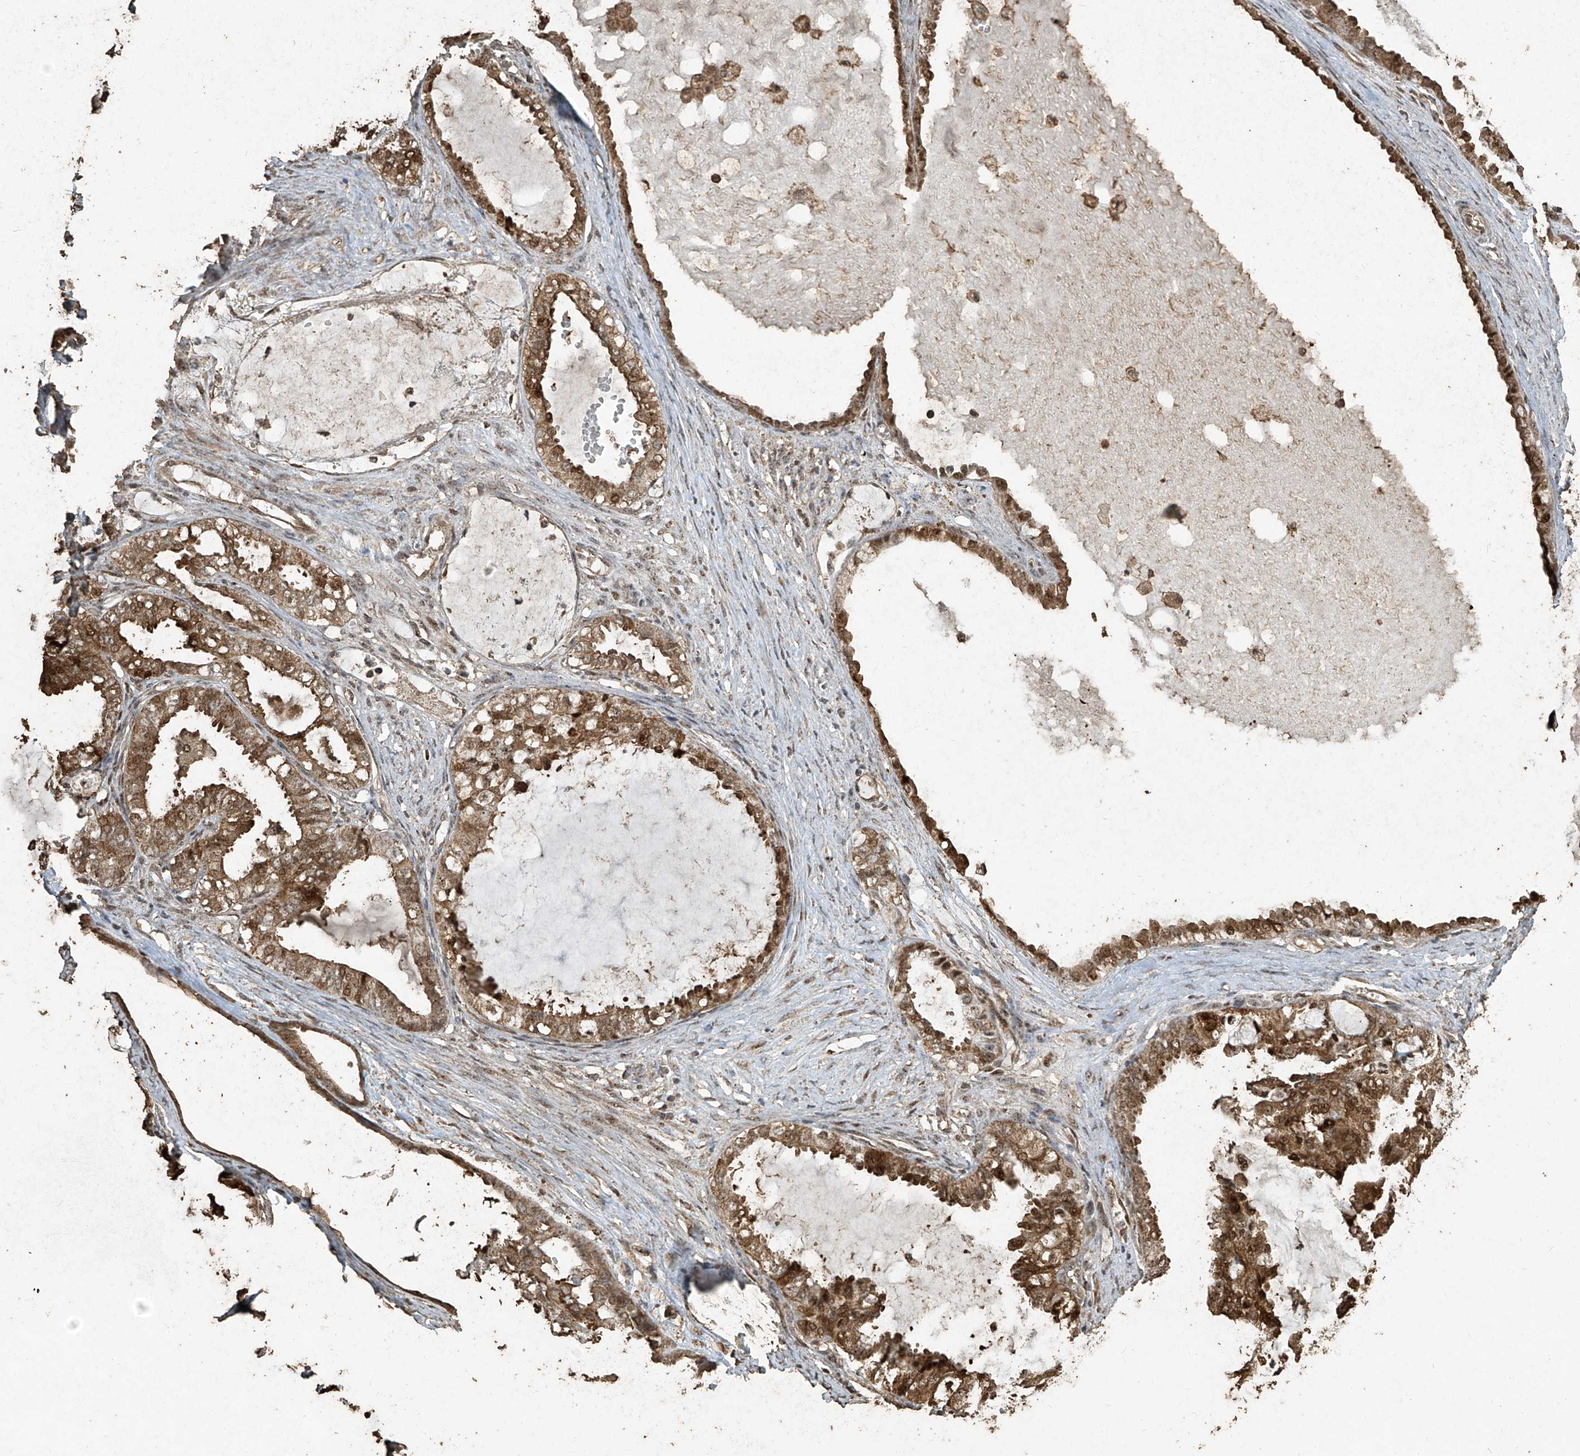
{"staining": {"intensity": "moderate", "quantity": ">75%", "location": "cytoplasmic/membranous,nuclear"}, "tissue": "ovarian cancer", "cell_type": "Tumor cells", "image_type": "cancer", "snomed": [{"axis": "morphology", "description": "Carcinoma, NOS"}, {"axis": "morphology", "description": "Carcinoma, endometroid"}, {"axis": "topography", "description": "Ovary"}], "caption": "About >75% of tumor cells in human ovarian cancer display moderate cytoplasmic/membranous and nuclear protein positivity as visualized by brown immunohistochemical staining.", "gene": "ERBB3", "patient": {"sex": "female", "age": 50}}